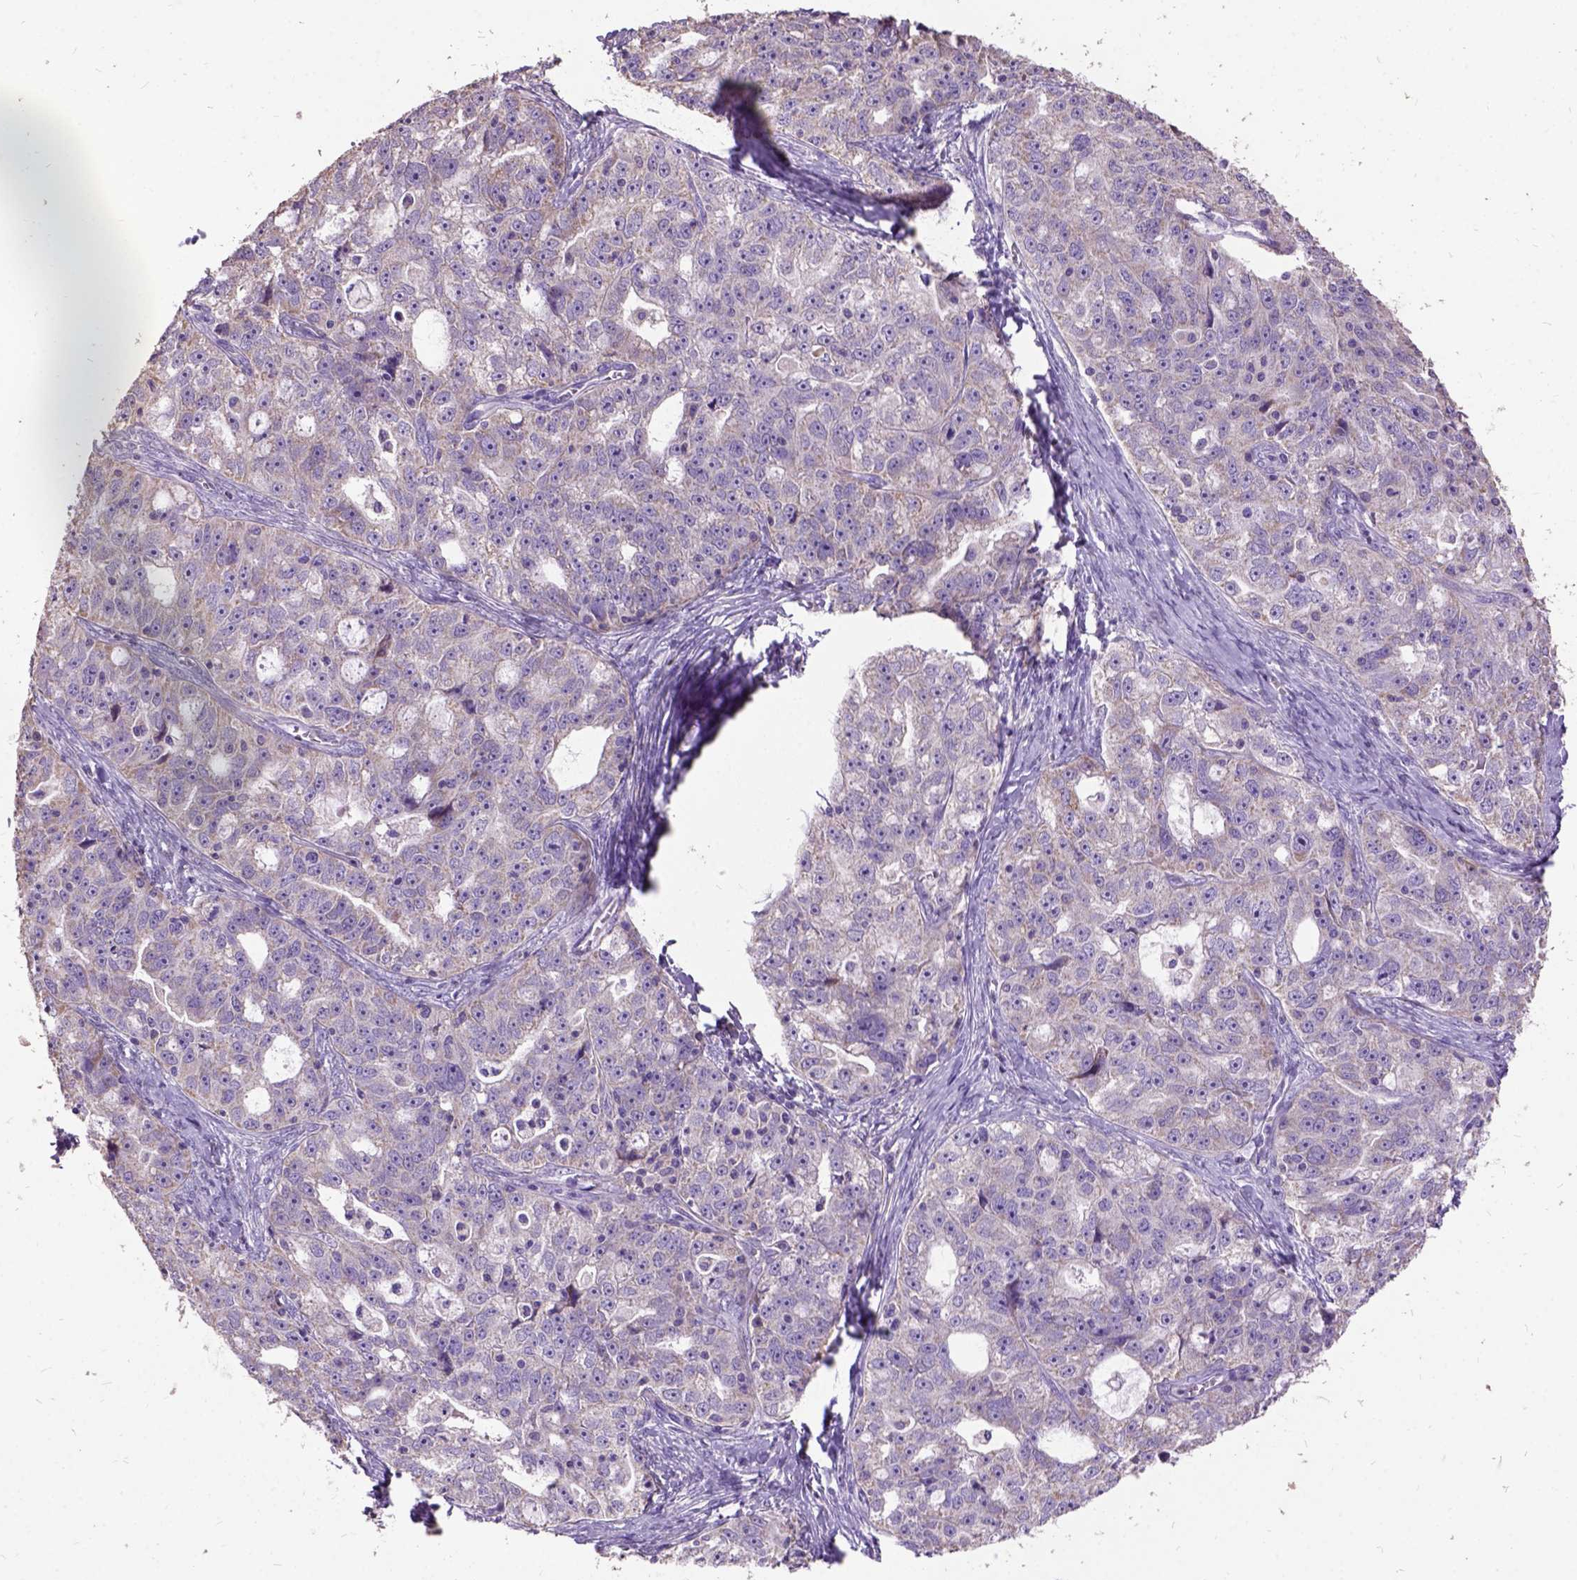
{"staining": {"intensity": "weak", "quantity": ">75%", "location": "cytoplasmic/membranous"}, "tissue": "ovarian cancer", "cell_type": "Tumor cells", "image_type": "cancer", "snomed": [{"axis": "morphology", "description": "Cystadenocarcinoma, serous, NOS"}, {"axis": "topography", "description": "Ovary"}], "caption": "Human serous cystadenocarcinoma (ovarian) stained with a protein marker reveals weak staining in tumor cells.", "gene": "DQX1", "patient": {"sex": "female", "age": 51}}